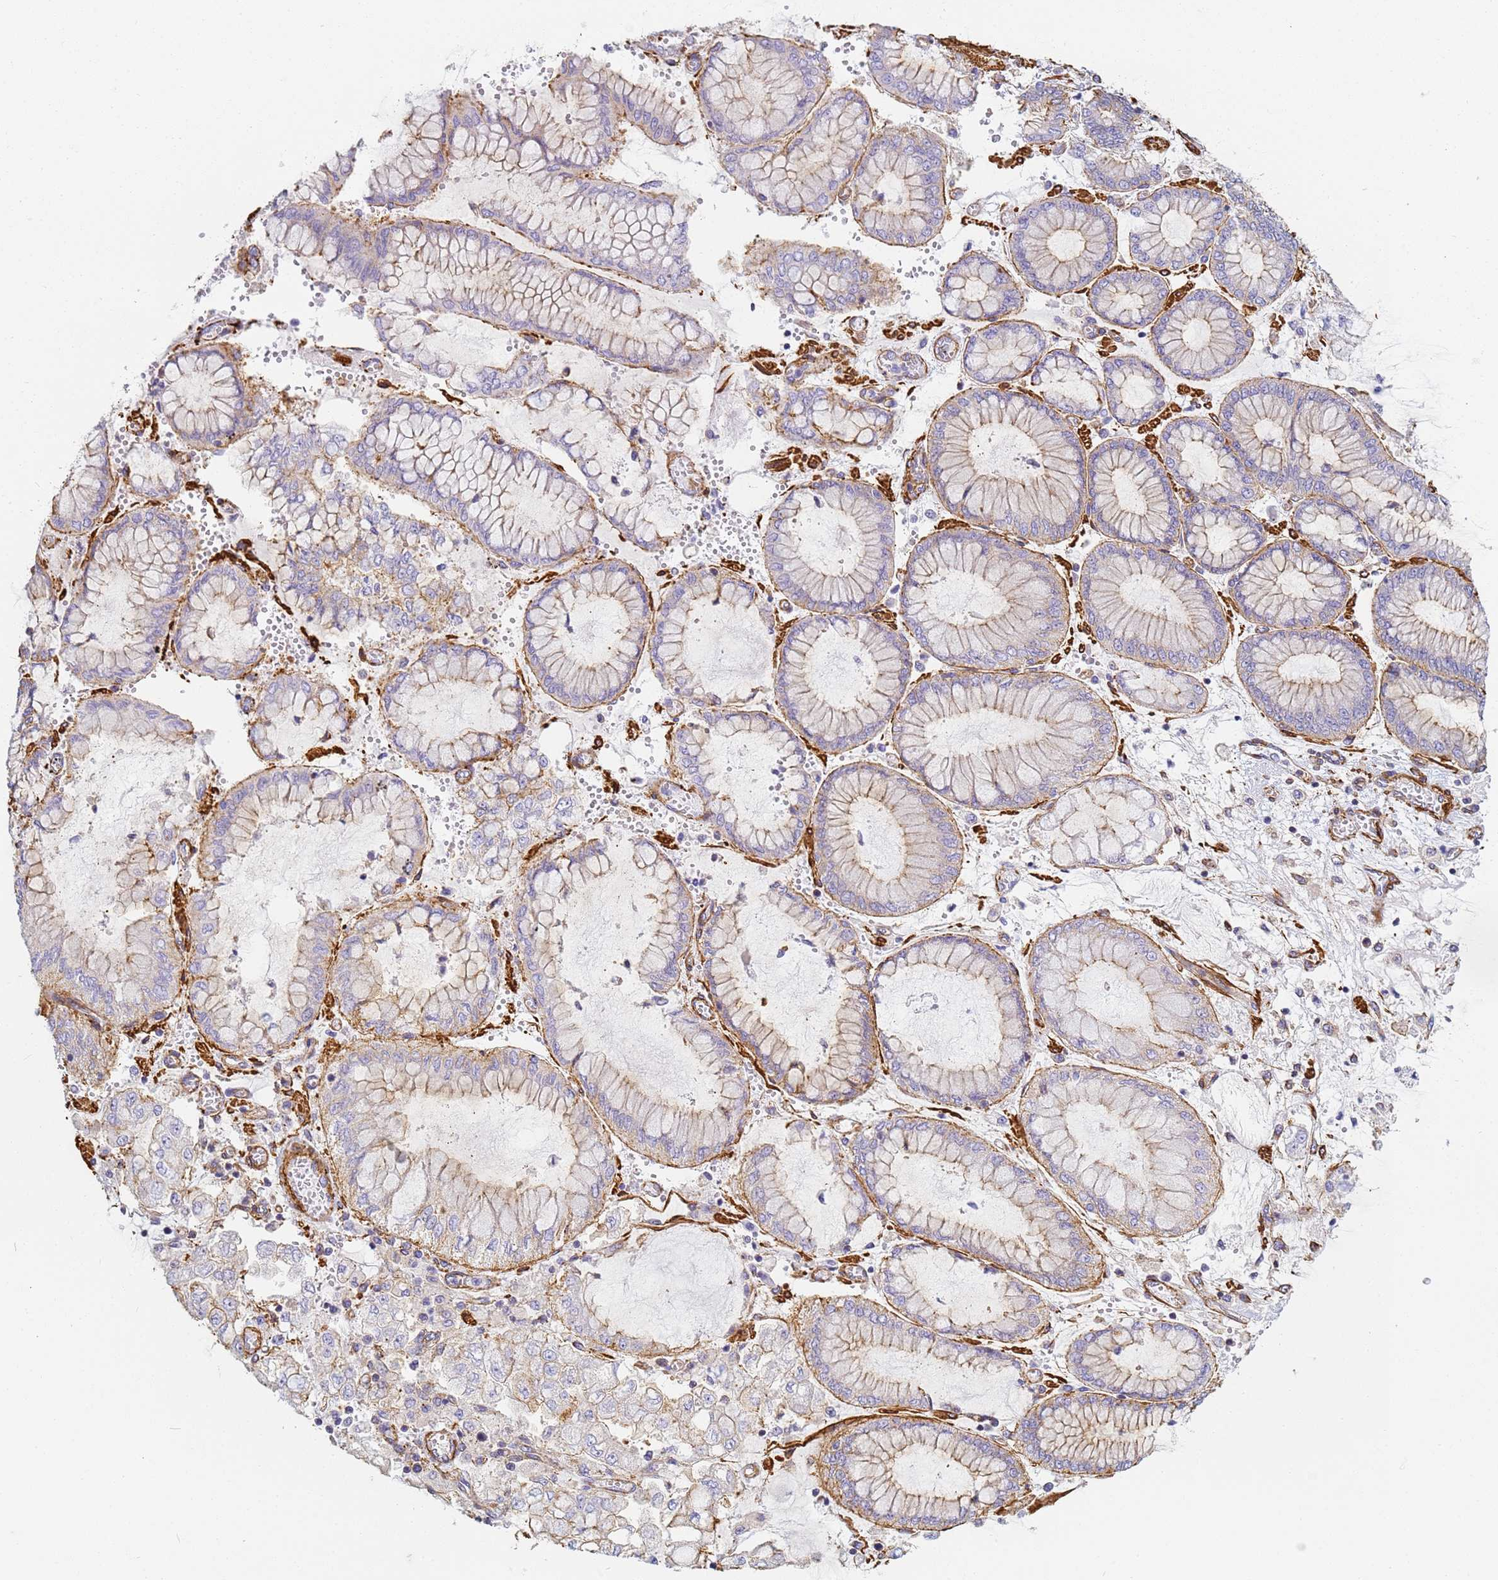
{"staining": {"intensity": "weak", "quantity": "25%-75%", "location": "cytoplasmic/membranous"}, "tissue": "stomach cancer", "cell_type": "Tumor cells", "image_type": "cancer", "snomed": [{"axis": "morphology", "description": "Adenocarcinoma, NOS"}, {"axis": "topography", "description": "Stomach"}], "caption": "Protein staining exhibits weak cytoplasmic/membranous staining in approximately 25%-75% of tumor cells in adenocarcinoma (stomach).", "gene": "TPM1", "patient": {"sex": "male", "age": 76}}